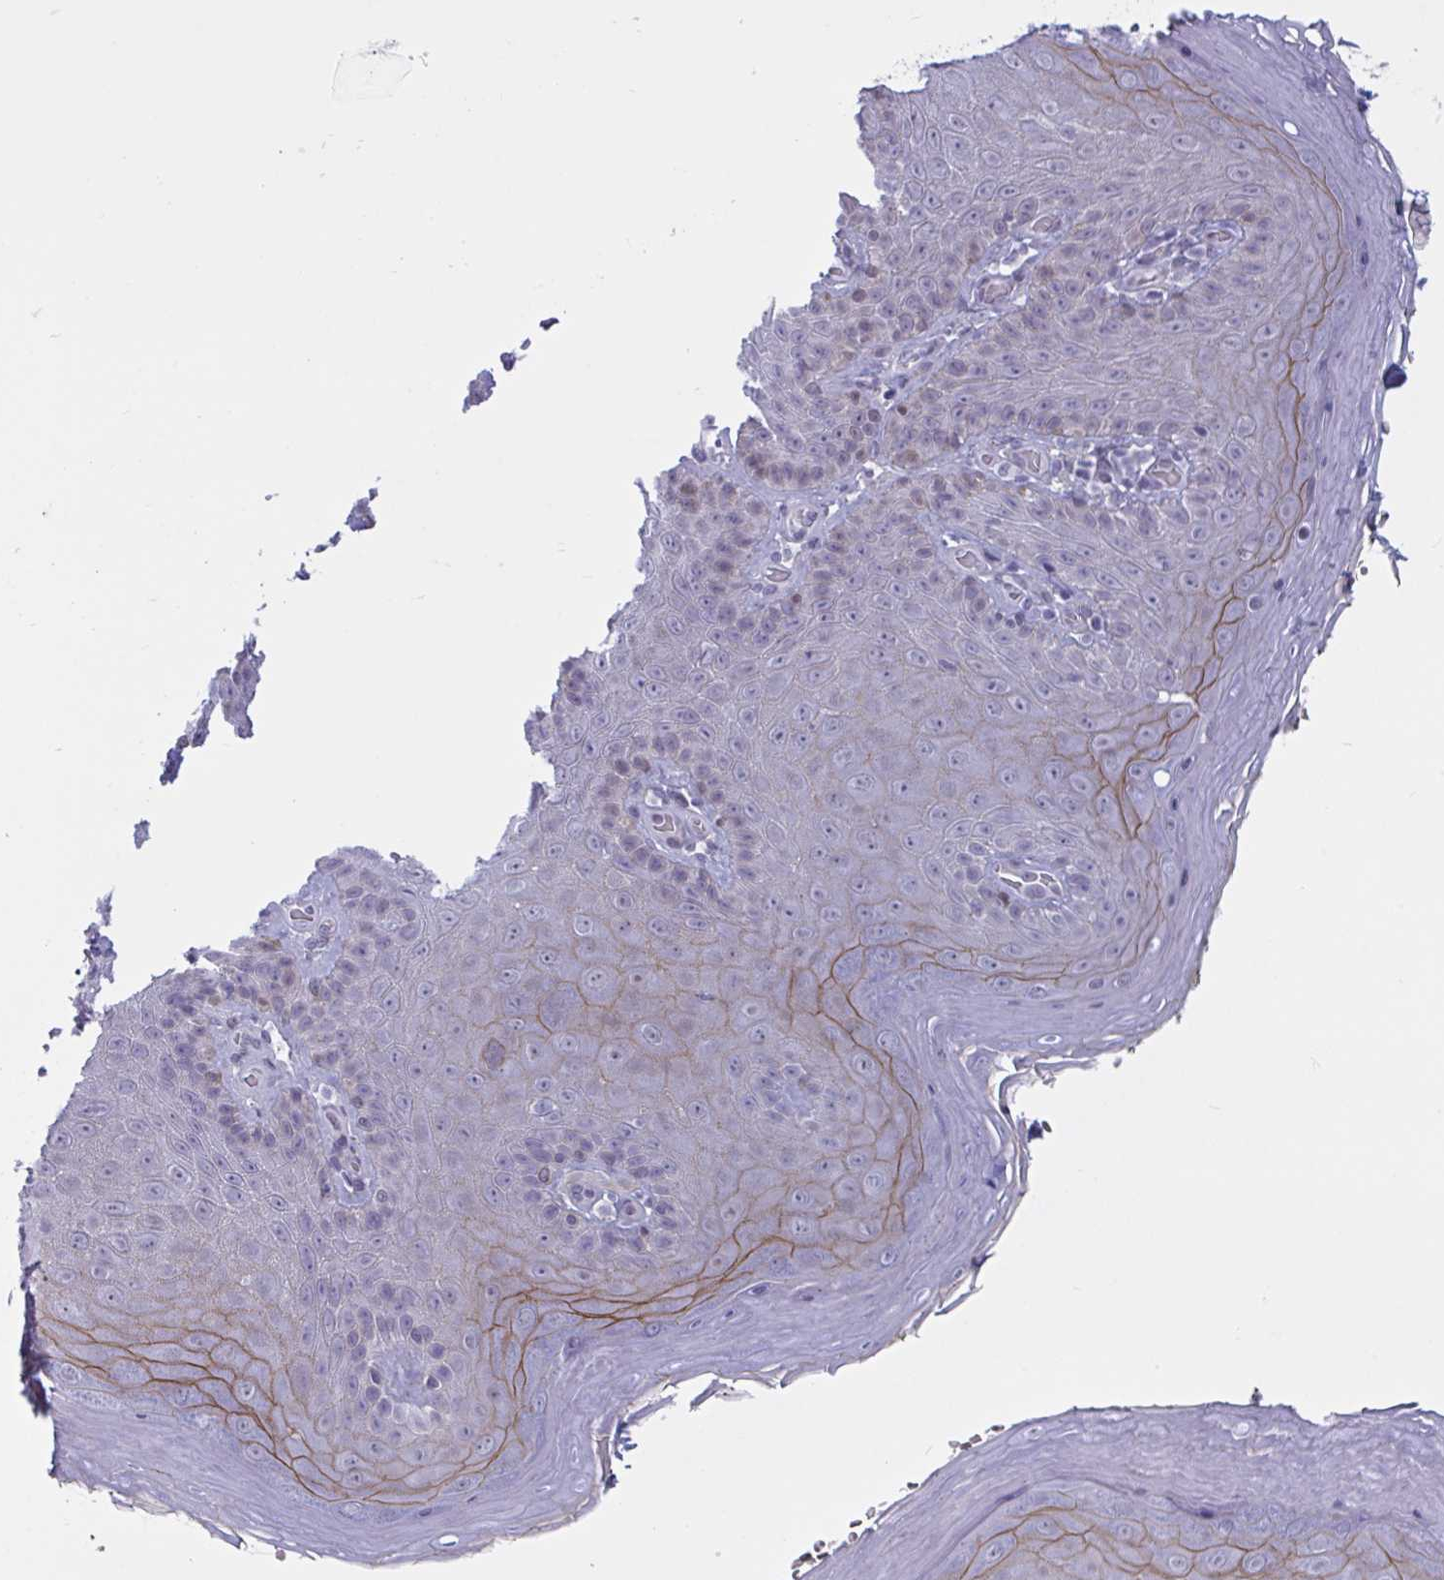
{"staining": {"intensity": "moderate", "quantity": "<25%", "location": "cytoplasmic/membranous"}, "tissue": "skin", "cell_type": "Epidermal cells", "image_type": "normal", "snomed": [{"axis": "morphology", "description": "Normal tissue, NOS"}, {"axis": "topography", "description": "Anal"}, {"axis": "topography", "description": "Peripheral nerve tissue"}], "caption": "IHC staining of unremarkable skin, which displays low levels of moderate cytoplasmic/membranous expression in approximately <25% of epidermal cells indicating moderate cytoplasmic/membranous protein staining. The staining was performed using DAB (3,3'-diaminobenzidine) (brown) for protein detection and nuclei were counterstained in hematoxylin (blue).", "gene": "TCEAL8", "patient": {"sex": "male", "age": 53}}